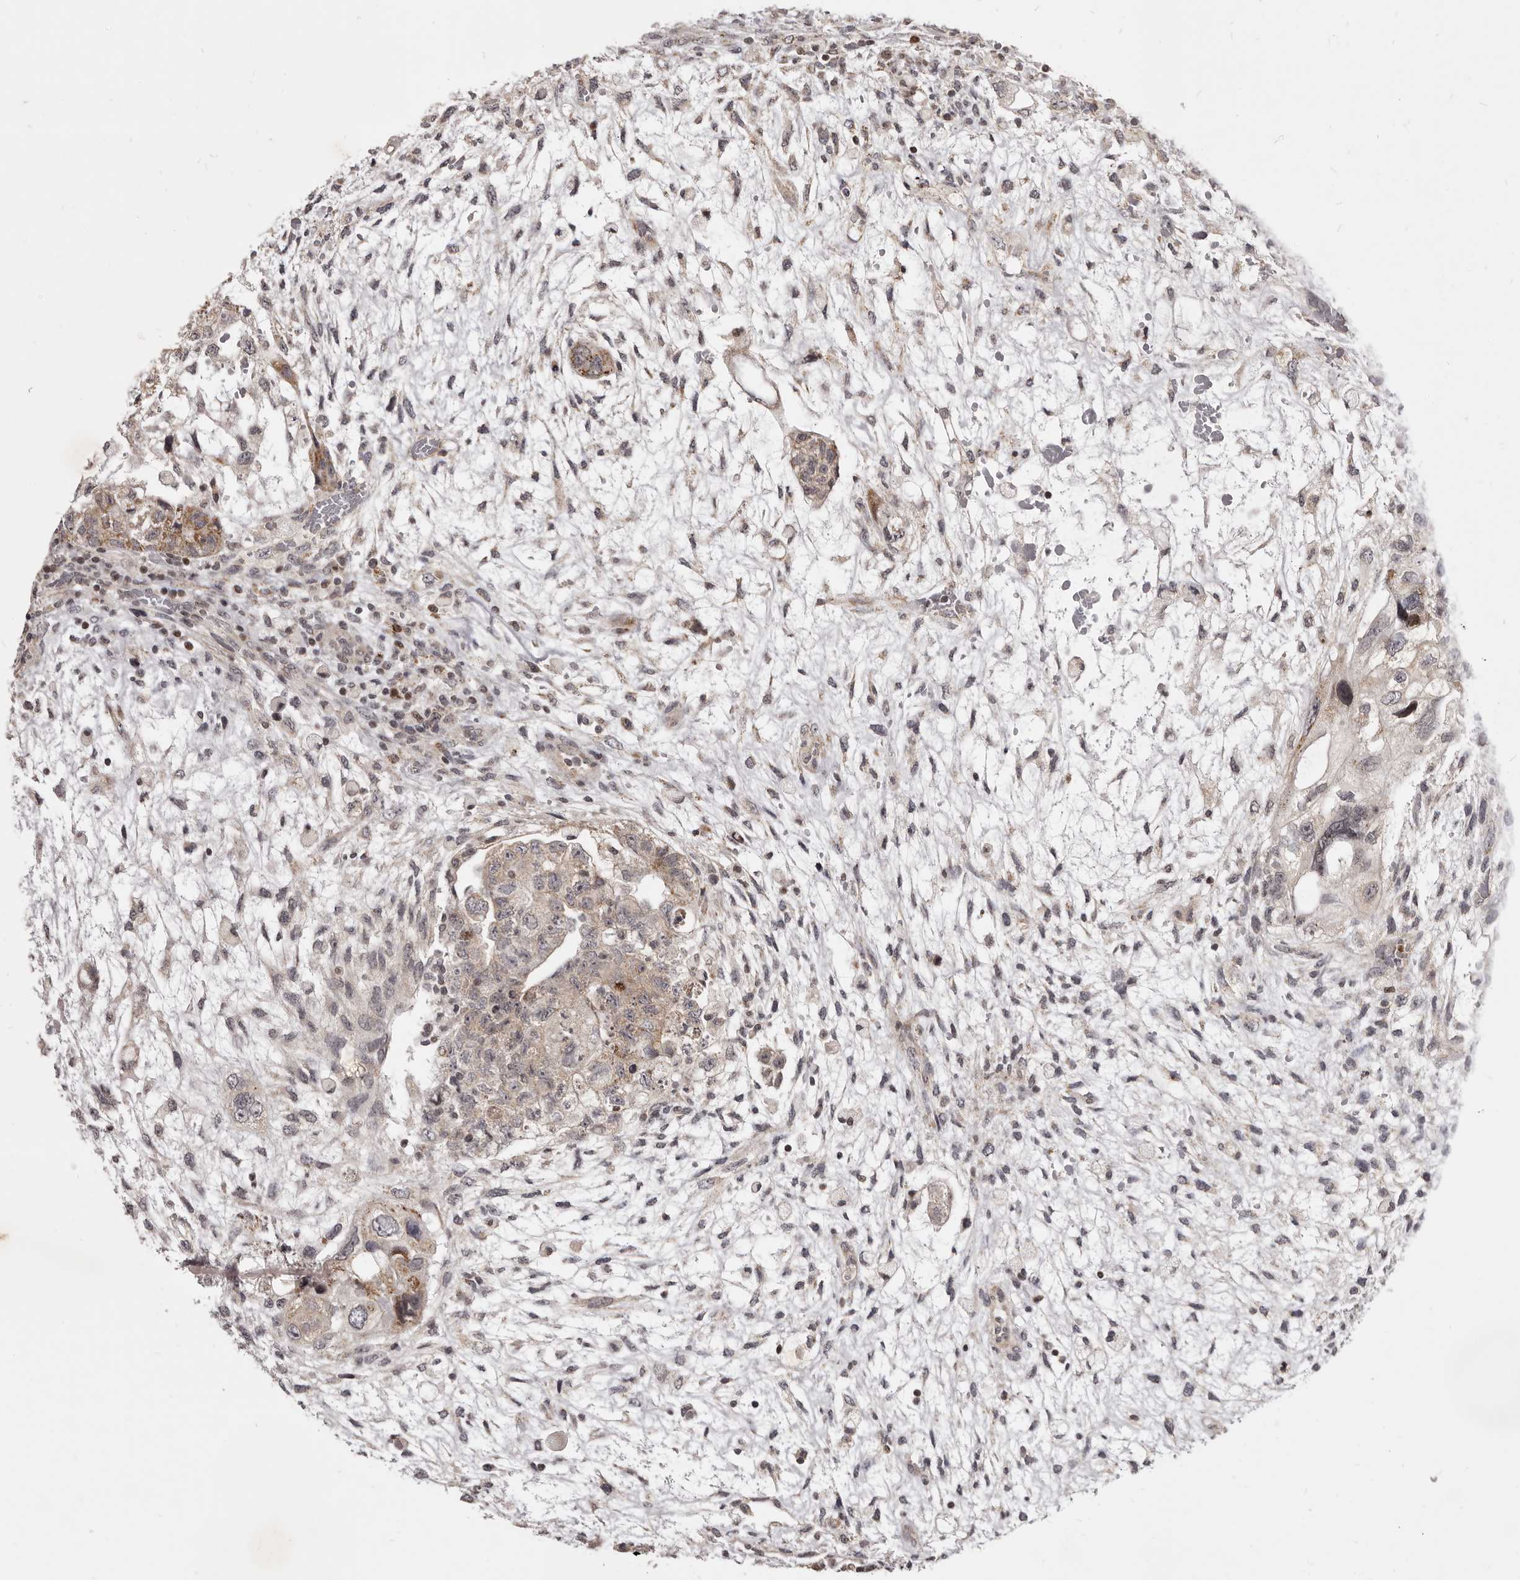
{"staining": {"intensity": "moderate", "quantity": "<25%", "location": "cytoplasmic/membranous"}, "tissue": "testis cancer", "cell_type": "Tumor cells", "image_type": "cancer", "snomed": [{"axis": "morphology", "description": "Carcinoma, Embryonal, NOS"}, {"axis": "topography", "description": "Testis"}], "caption": "A low amount of moderate cytoplasmic/membranous positivity is seen in about <25% of tumor cells in testis cancer (embryonal carcinoma) tissue.", "gene": "THUMPD1", "patient": {"sex": "male", "age": 36}}